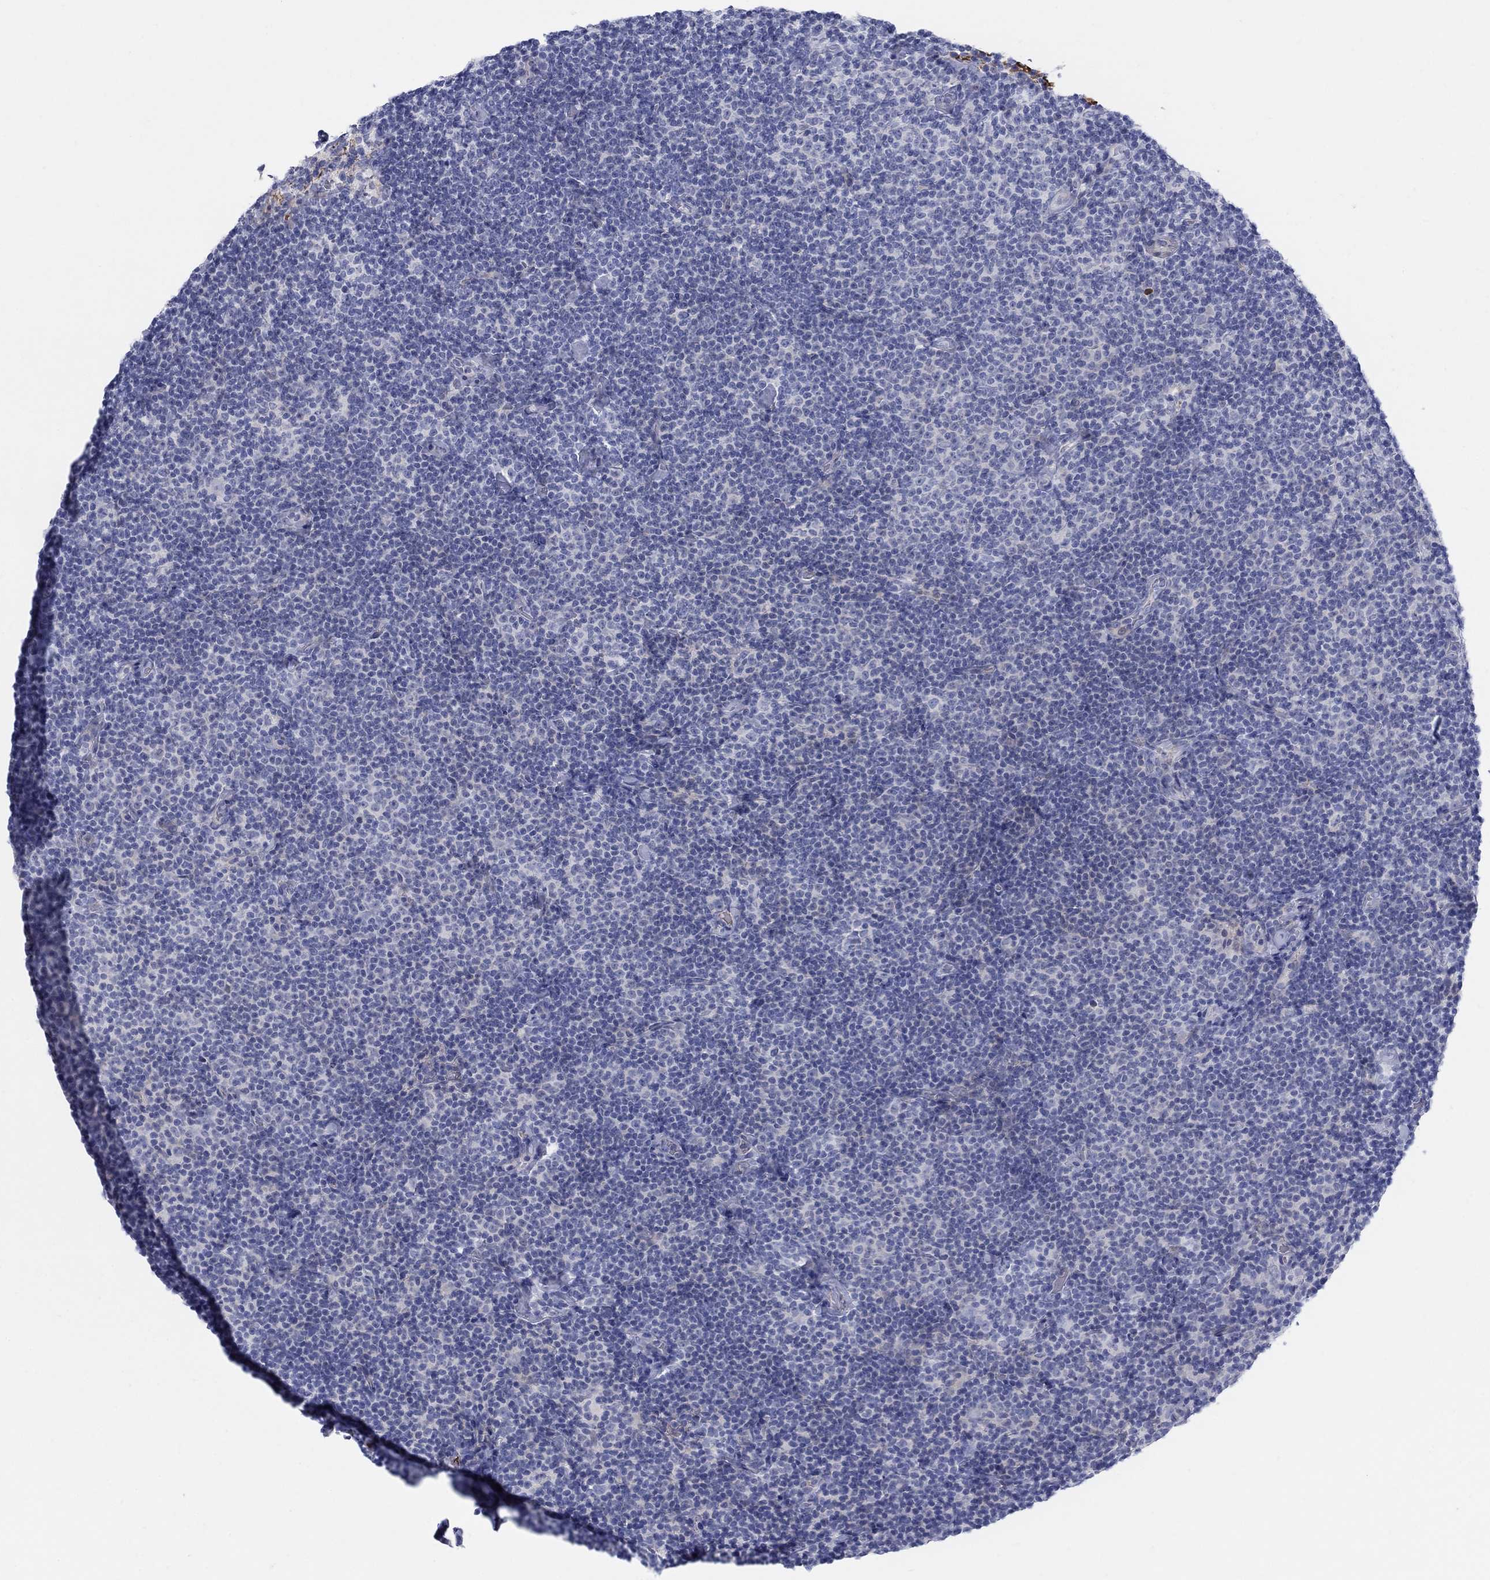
{"staining": {"intensity": "negative", "quantity": "none", "location": "none"}, "tissue": "lymphoma", "cell_type": "Tumor cells", "image_type": "cancer", "snomed": [{"axis": "morphology", "description": "Malignant lymphoma, non-Hodgkin's type, Low grade"}, {"axis": "topography", "description": "Lymph node"}], "caption": "Immunohistochemistry (IHC) image of neoplastic tissue: human low-grade malignant lymphoma, non-Hodgkin's type stained with DAB (3,3'-diaminobenzidine) exhibits no significant protein expression in tumor cells.", "gene": "HEATR4", "patient": {"sex": "male", "age": 81}}